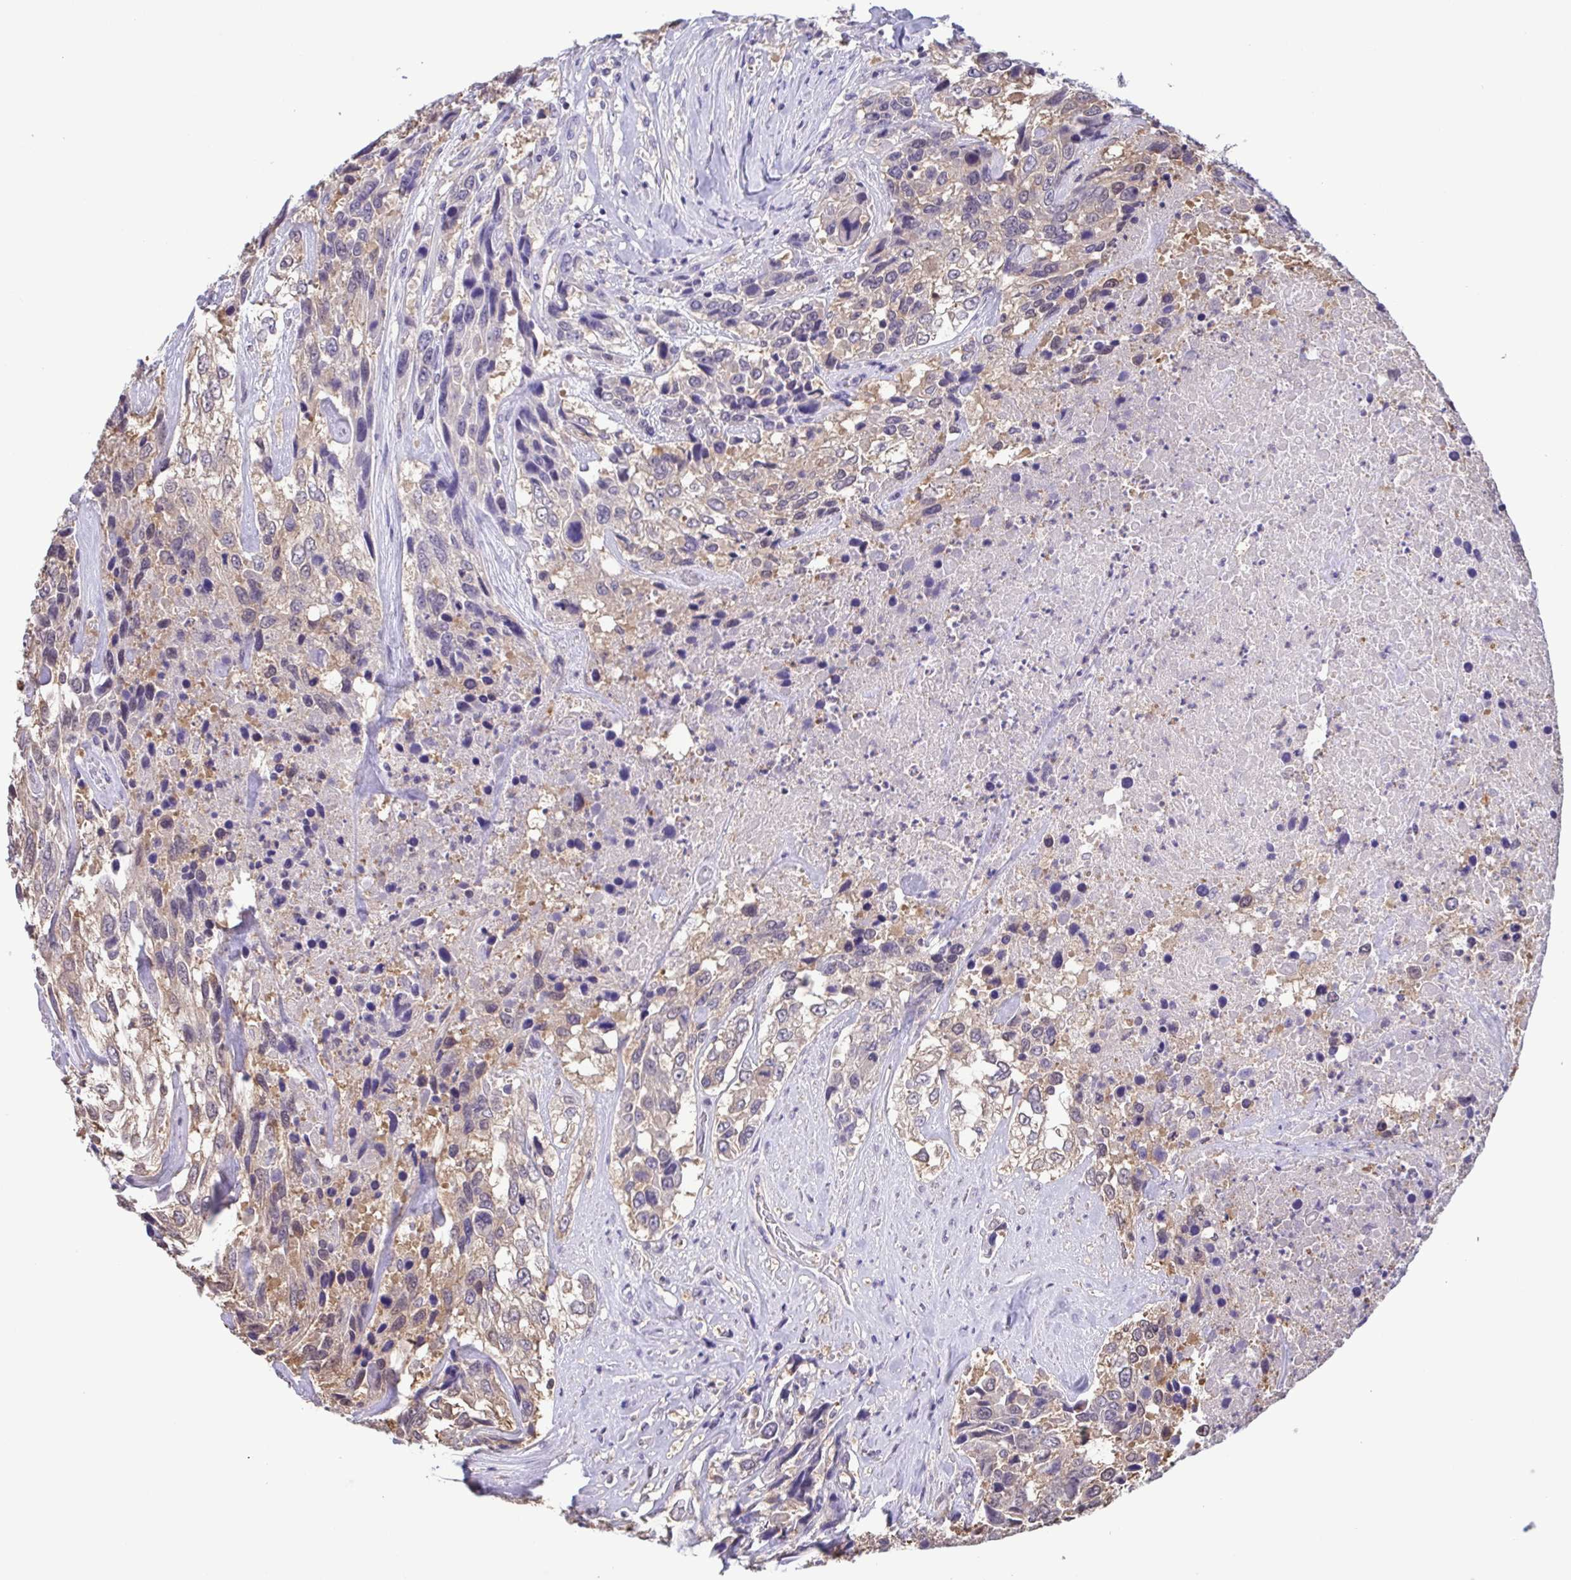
{"staining": {"intensity": "weak", "quantity": "25%-75%", "location": "cytoplasmic/membranous"}, "tissue": "urothelial cancer", "cell_type": "Tumor cells", "image_type": "cancer", "snomed": [{"axis": "morphology", "description": "Urothelial carcinoma, High grade"}, {"axis": "topography", "description": "Urinary bladder"}], "caption": "Weak cytoplasmic/membranous protein staining is appreciated in approximately 25%-75% of tumor cells in urothelial carcinoma (high-grade).", "gene": "LDHC", "patient": {"sex": "female", "age": 70}}